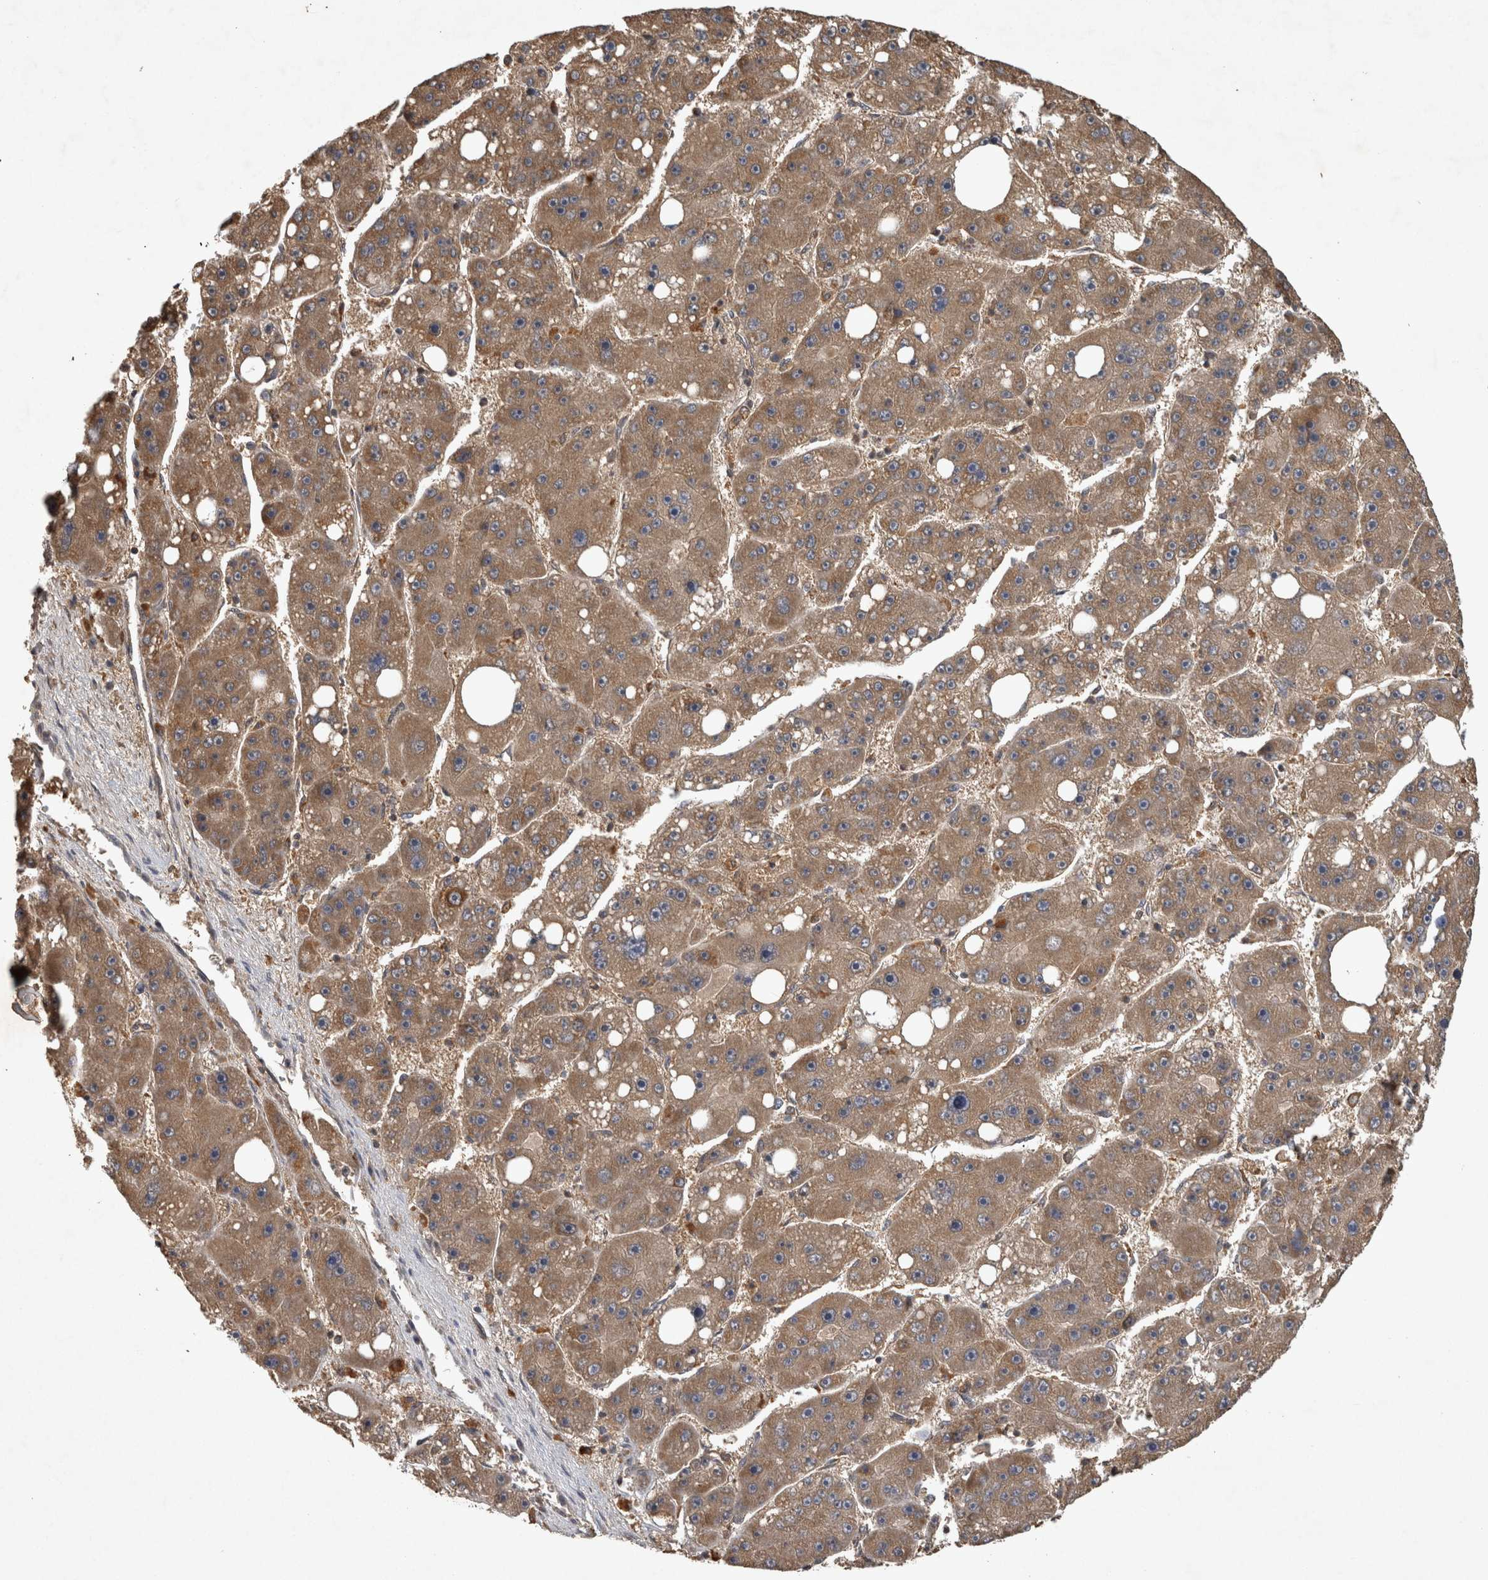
{"staining": {"intensity": "moderate", "quantity": ">75%", "location": "cytoplasmic/membranous"}, "tissue": "liver cancer", "cell_type": "Tumor cells", "image_type": "cancer", "snomed": [{"axis": "morphology", "description": "Carcinoma, Hepatocellular, NOS"}, {"axis": "topography", "description": "Liver"}], "caption": "A brown stain highlights moderate cytoplasmic/membranous expression of a protein in human hepatocellular carcinoma (liver) tumor cells.", "gene": "TRMT61B", "patient": {"sex": "female", "age": 61}}